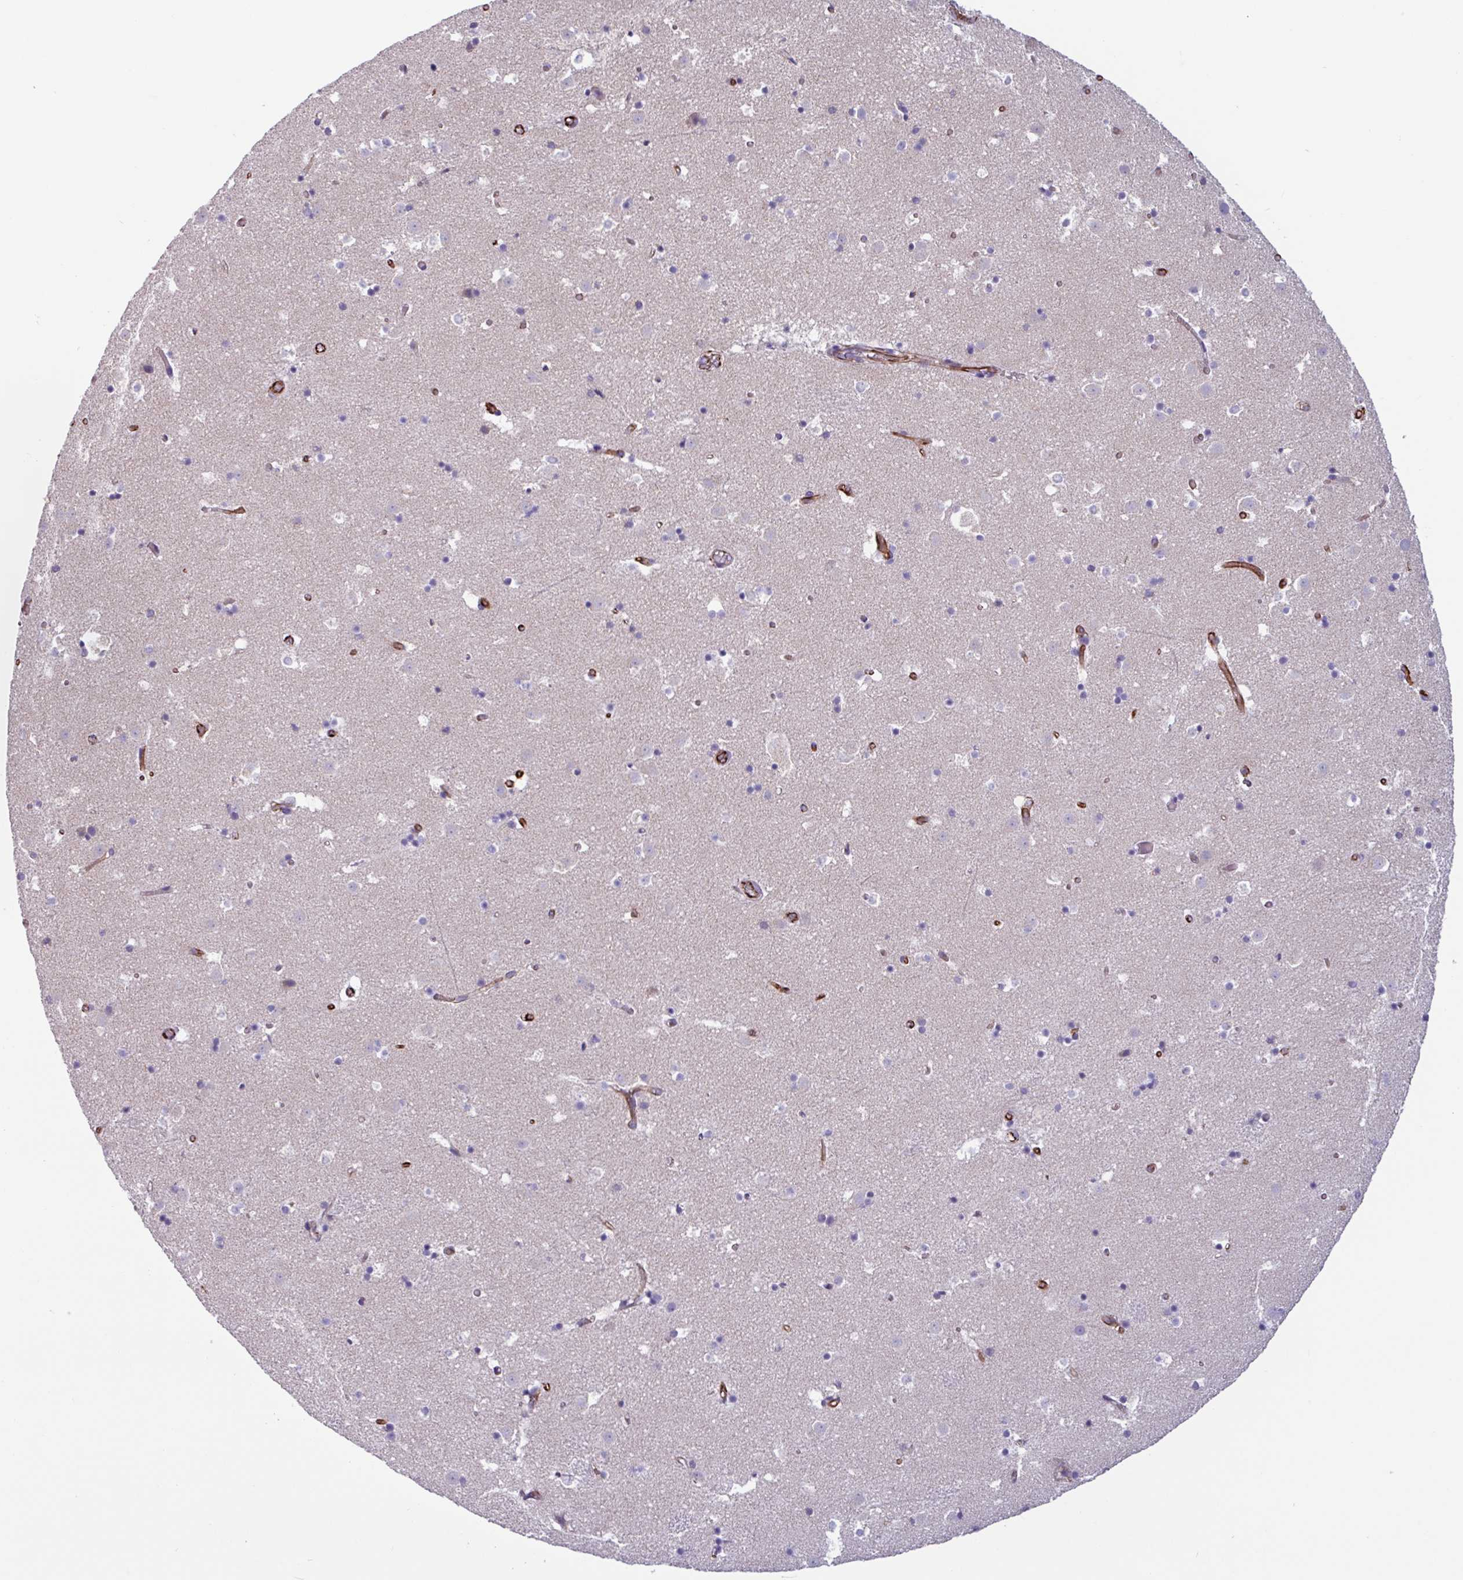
{"staining": {"intensity": "negative", "quantity": "none", "location": "none"}, "tissue": "caudate", "cell_type": "Glial cells", "image_type": "normal", "snomed": [{"axis": "morphology", "description": "Normal tissue, NOS"}, {"axis": "topography", "description": "Lateral ventricle wall"}], "caption": "Immunohistochemistry photomicrograph of benign human caudate stained for a protein (brown), which demonstrates no staining in glial cells. (DAB (3,3'-diaminobenzidine) immunohistochemistry, high magnification).", "gene": "BTD", "patient": {"sex": "male", "age": 25}}